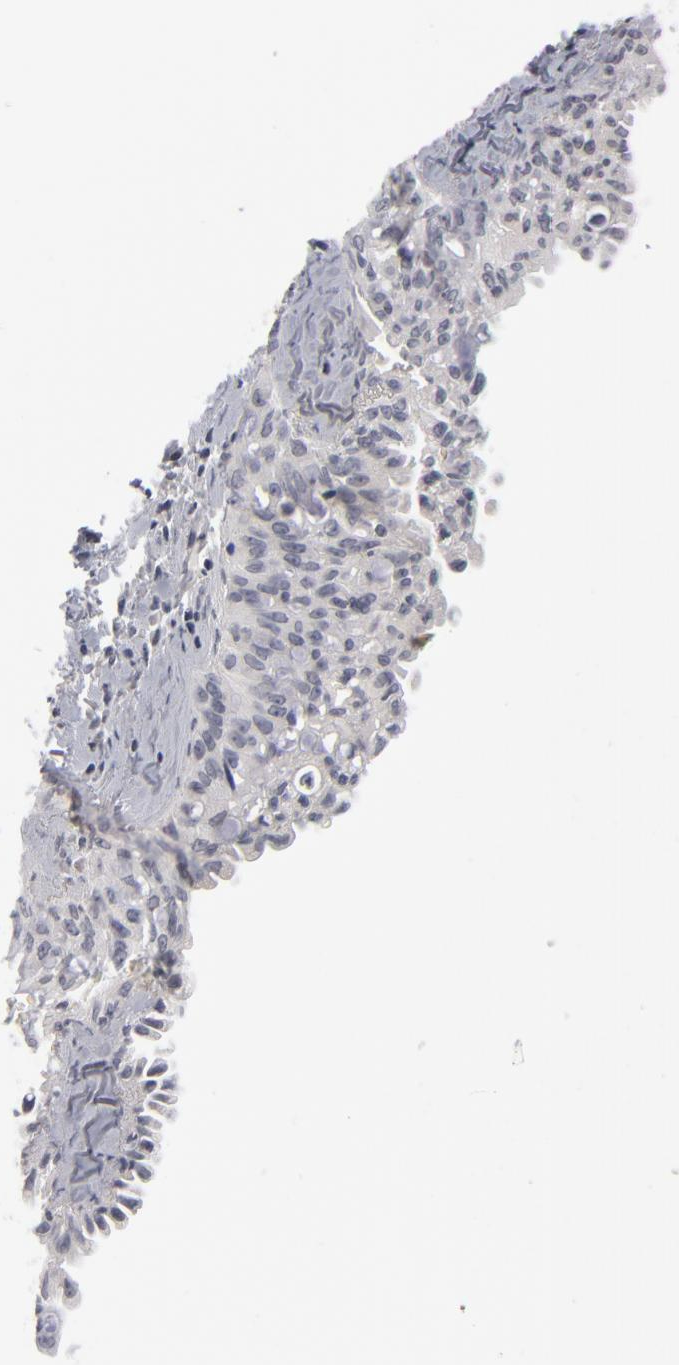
{"staining": {"intensity": "negative", "quantity": "none", "location": "none"}, "tissue": "lung cancer", "cell_type": "Tumor cells", "image_type": "cancer", "snomed": [{"axis": "morphology", "description": "Adenocarcinoma, NOS"}, {"axis": "topography", "description": "Lung"}], "caption": "High magnification brightfield microscopy of lung cancer stained with DAB (brown) and counterstained with hematoxylin (blue): tumor cells show no significant expression.", "gene": "KIAA1210", "patient": {"sex": "female", "age": 44}}